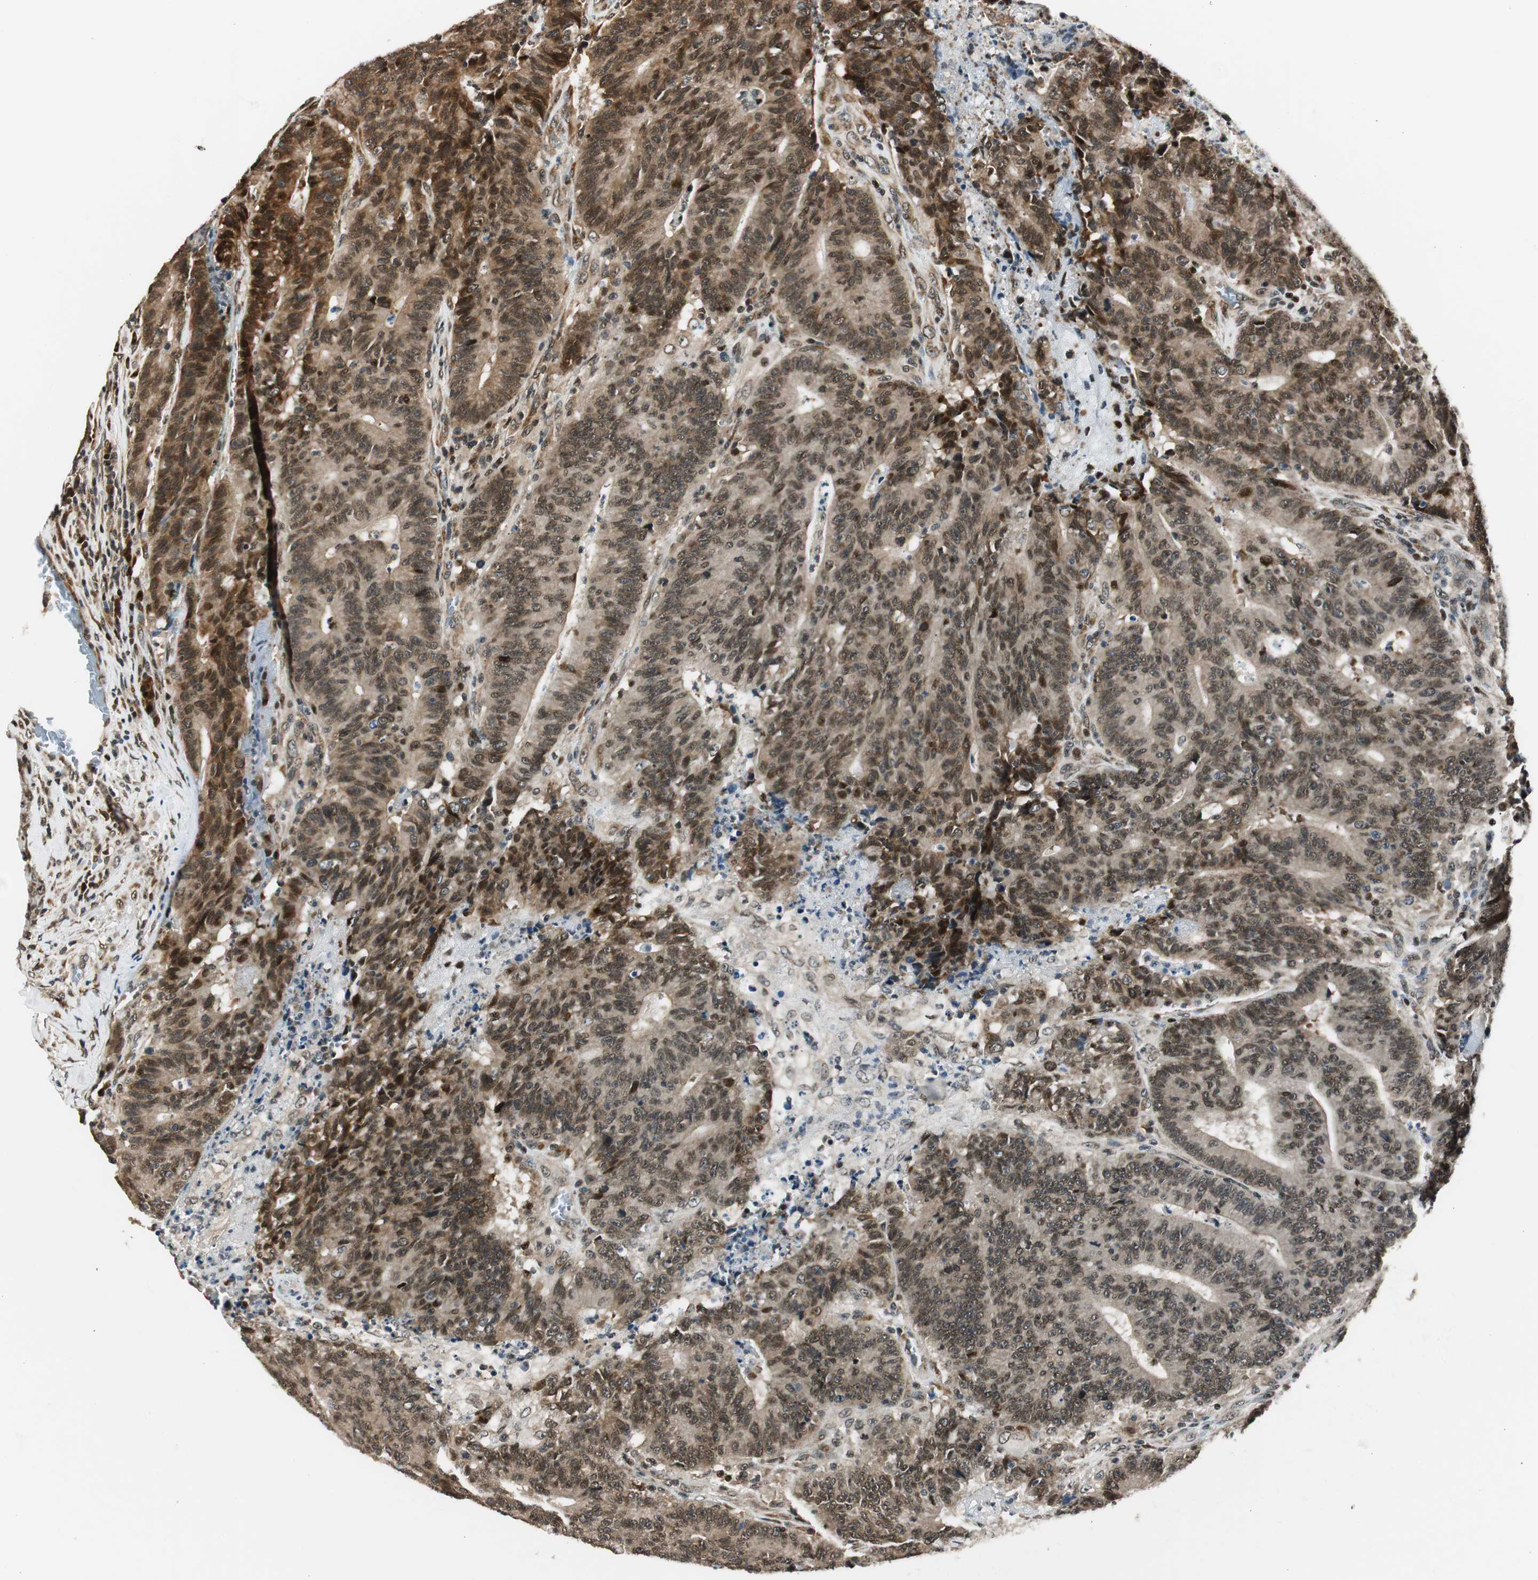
{"staining": {"intensity": "moderate", "quantity": ">75%", "location": "nuclear"}, "tissue": "colorectal cancer", "cell_type": "Tumor cells", "image_type": "cancer", "snomed": [{"axis": "morphology", "description": "Normal tissue, NOS"}, {"axis": "morphology", "description": "Adenocarcinoma, NOS"}, {"axis": "topography", "description": "Colon"}], "caption": "Protein staining of colorectal adenocarcinoma tissue displays moderate nuclear staining in about >75% of tumor cells.", "gene": "RING1", "patient": {"sex": "female", "age": 75}}